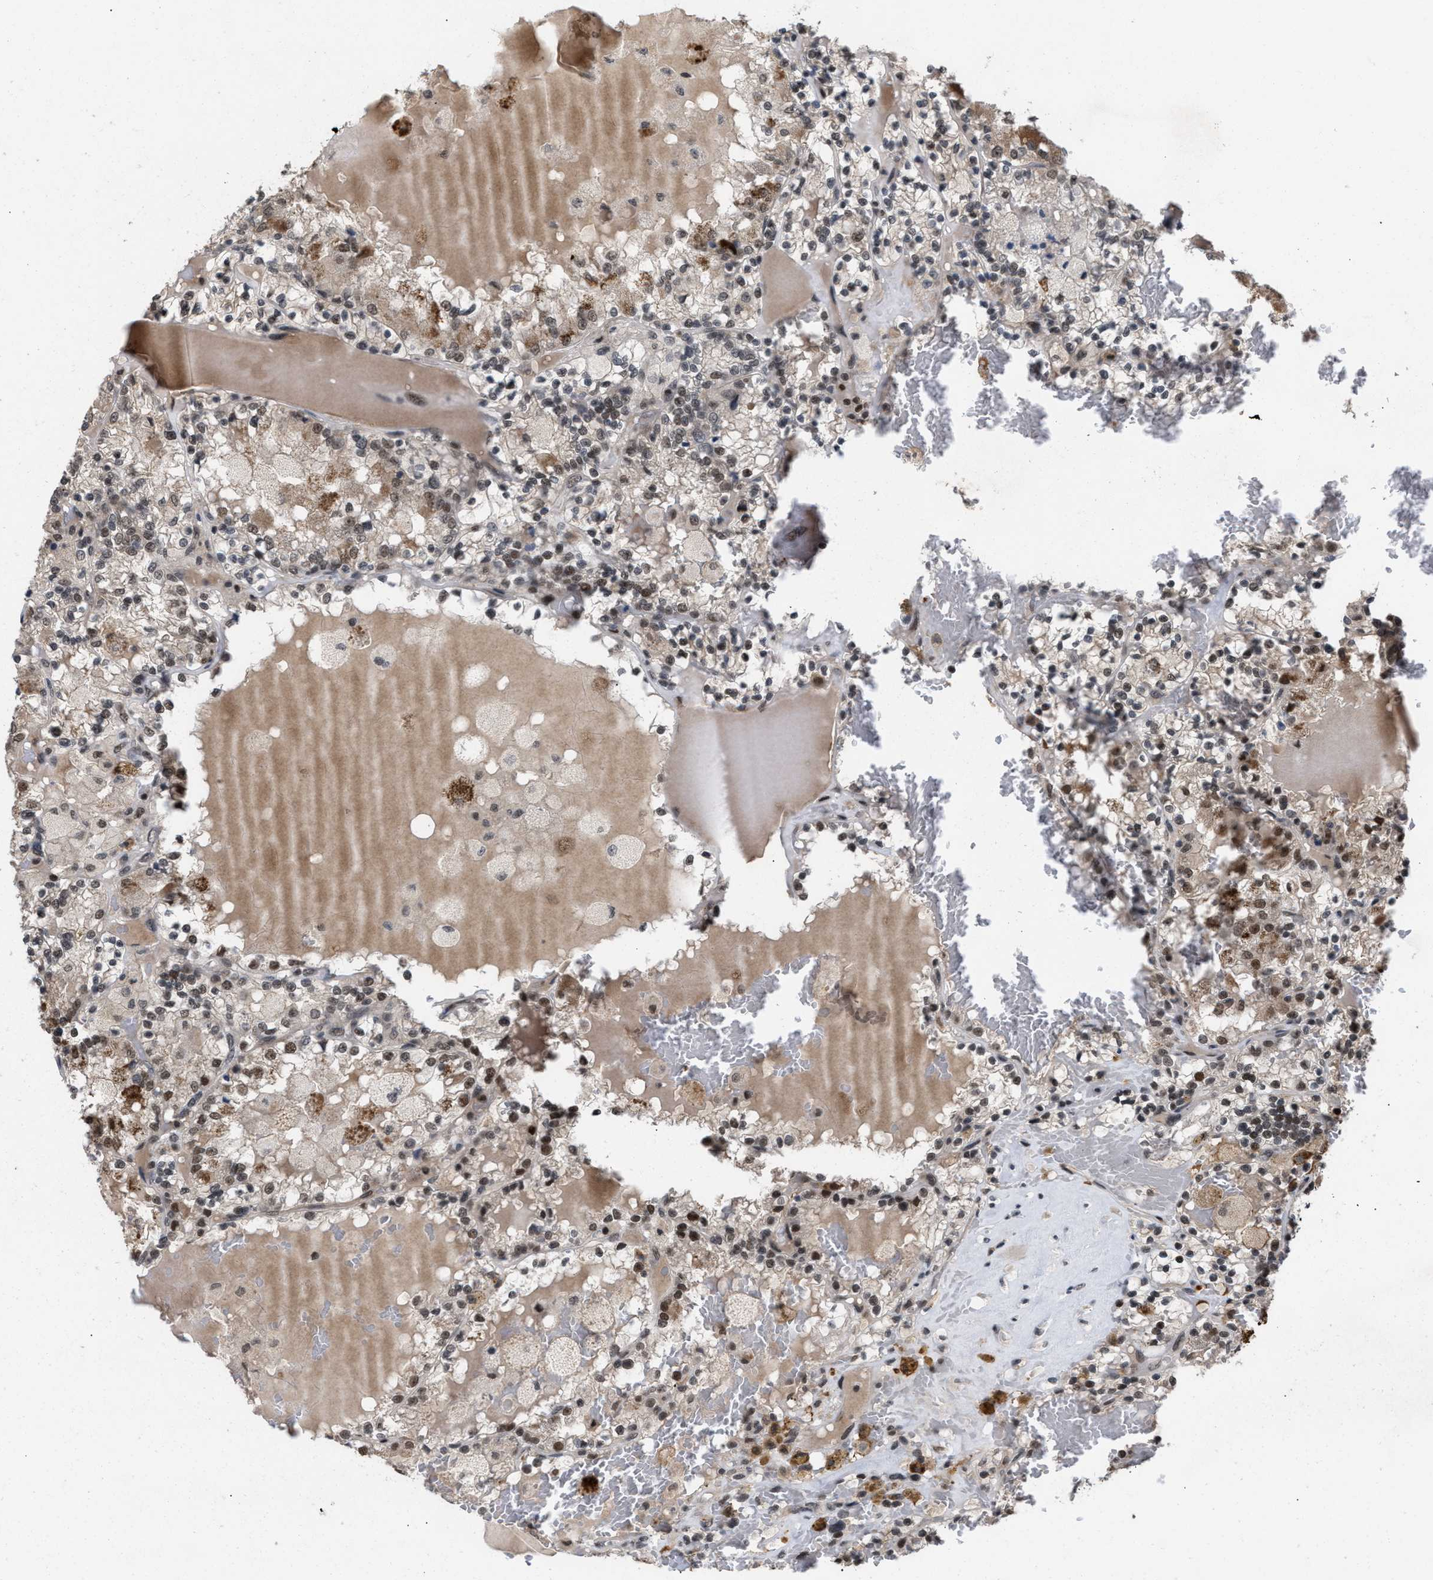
{"staining": {"intensity": "moderate", "quantity": ">75%", "location": "nuclear"}, "tissue": "renal cancer", "cell_type": "Tumor cells", "image_type": "cancer", "snomed": [{"axis": "morphology", "description": "Adenocarcinoma, NOS"}, {"axis": "topography", "description": "Kidney"}], "caption": "Renal cancer stained with IHC demonstrates moderate nuclear expression in about >75% of tumor cells. (DAB (3,3'-diaminobenzidine) IHC with brightfield microscopy, high magnification).", "gene": "C9orf78", "patient": {"sex": "female", "age": 56}}